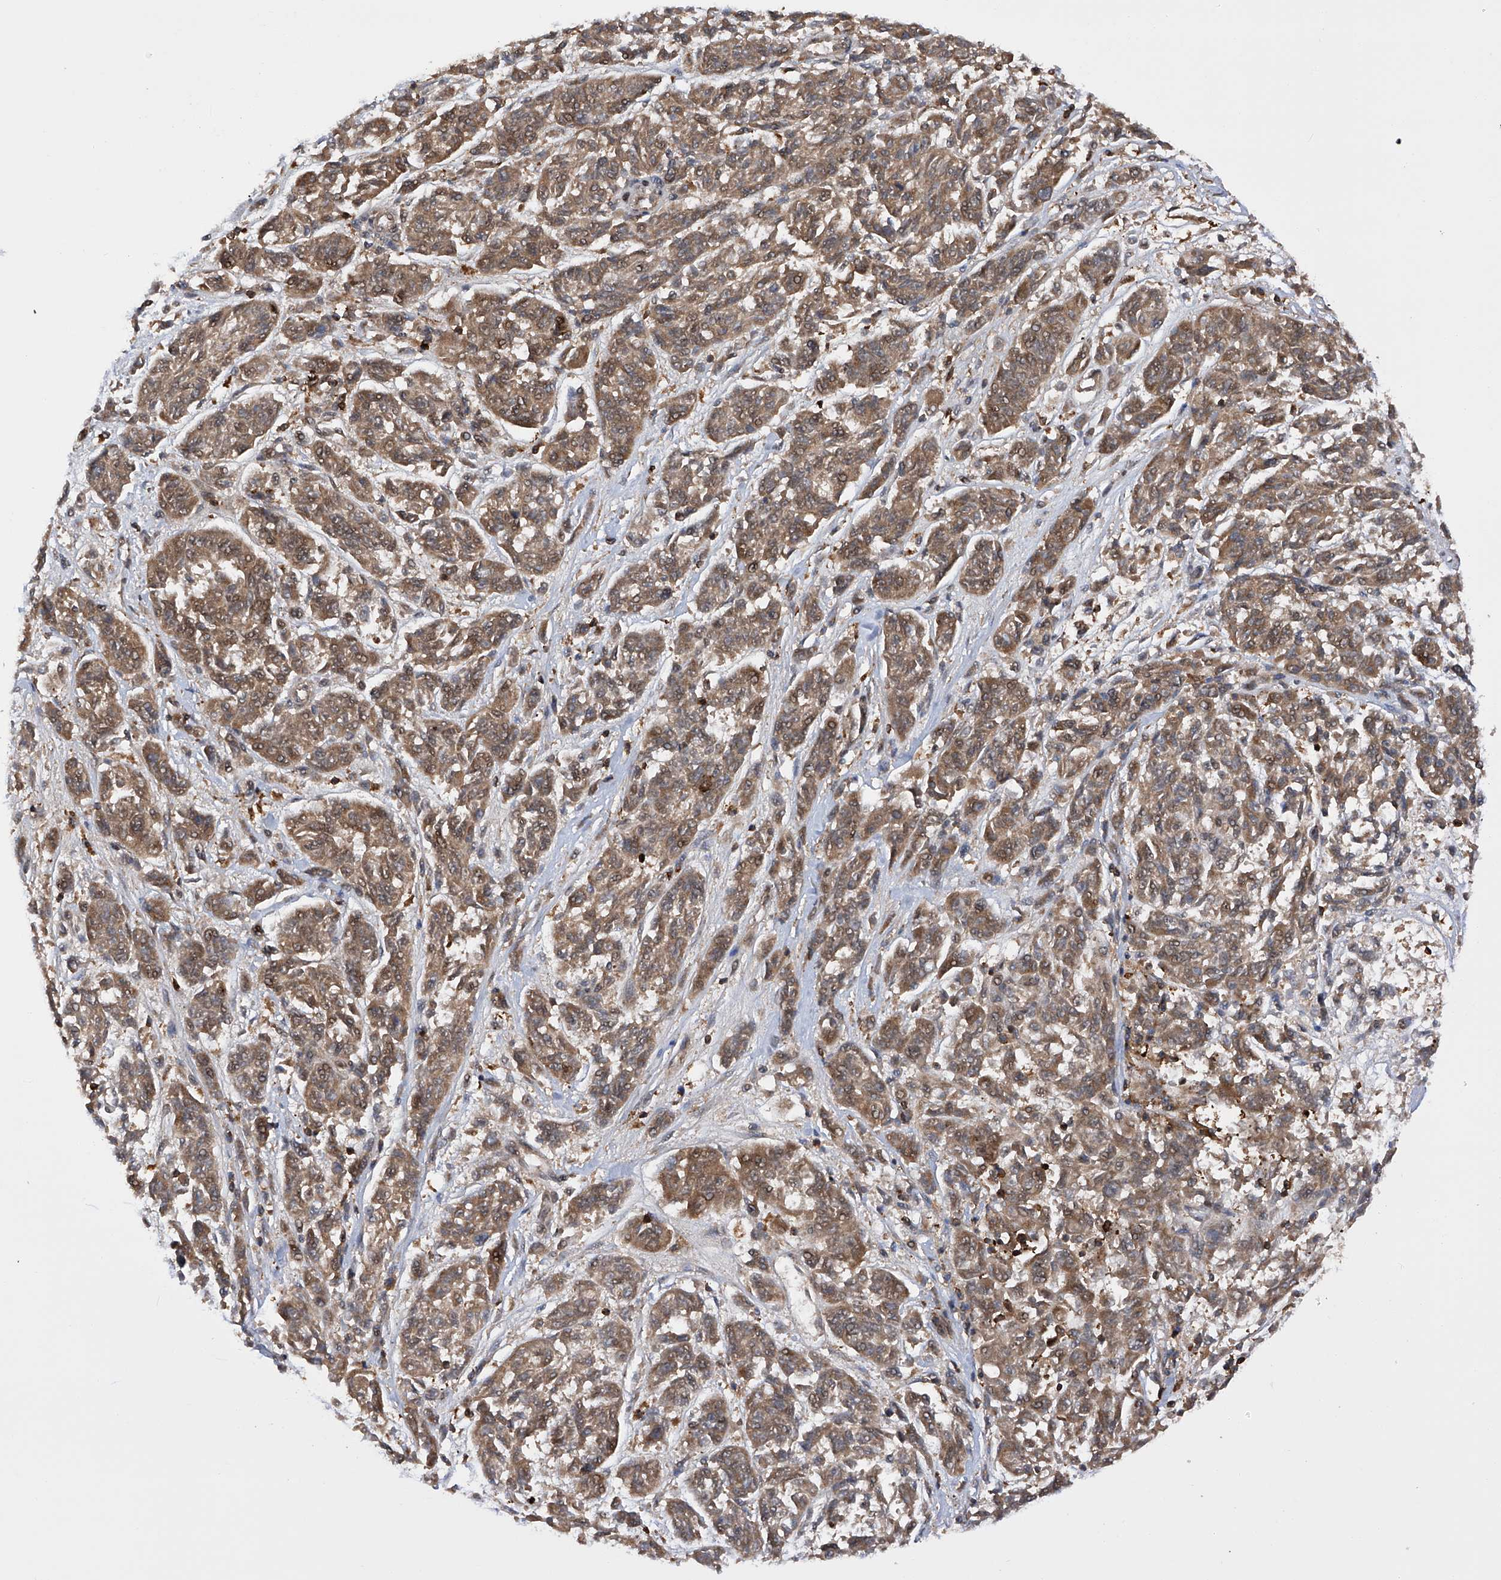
{"staining": {"intensity": "moderate", "quantity": ">75%", "location": "cytoplasmic/membranous,nuclear"}, "tissue": "melanoma", "cell_type": "Tumor cells", "image_type": "cancer", "snomed": [{"axis": "morphology", "description": "Malignant melanoma, NOS"}, {"axis": "topography", "description": "Skin"}], "caption": "Protein staining reveals moderate cytoplasmic/membranous and nuclear expression in about >75% of tumor cells in malignant melanoma.", "gene": "ZNF280D", "patient": {"sex": "male", "age": 53}}